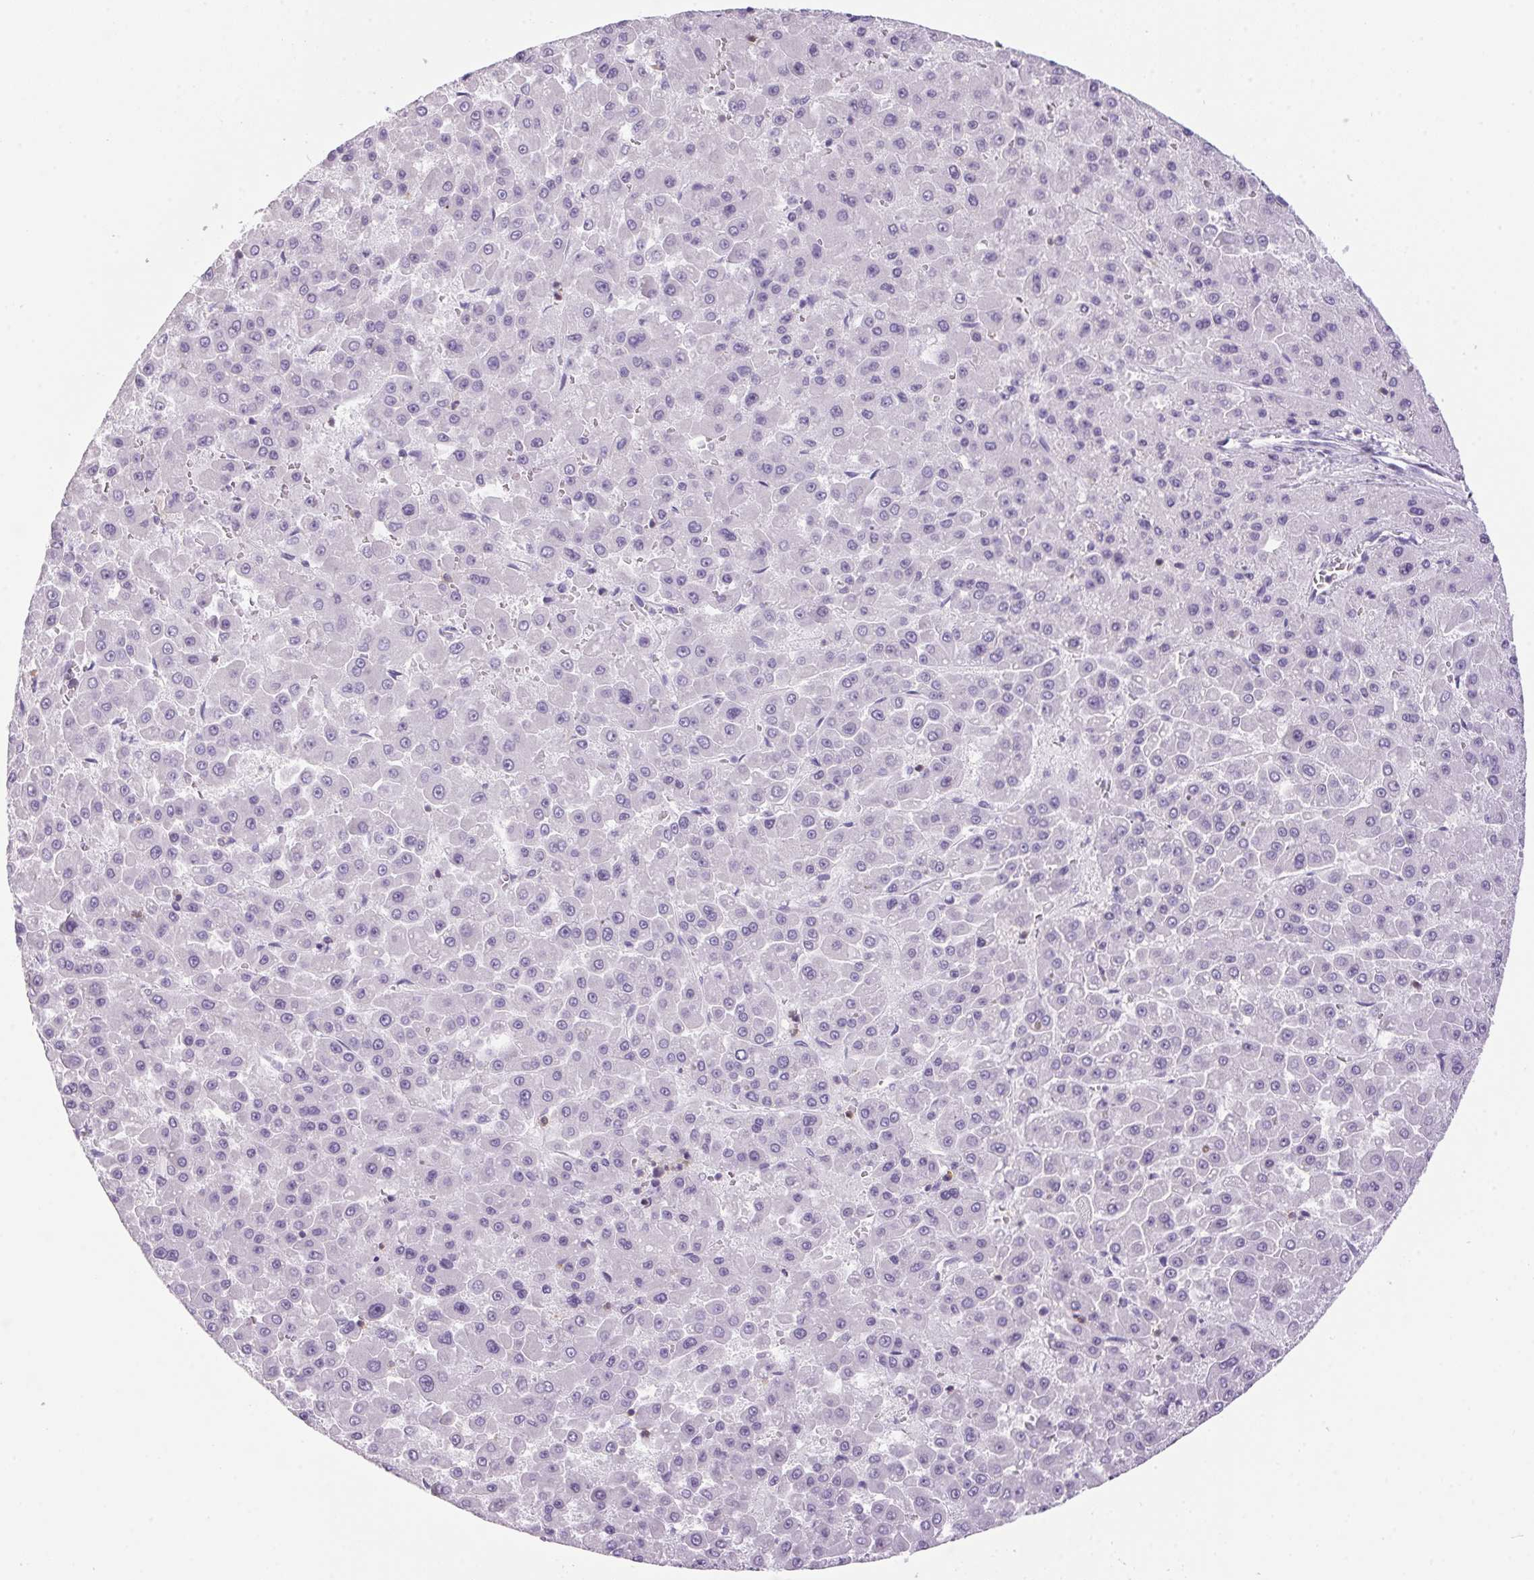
{"staining": {"intensity": "negative", "quantity": "none", "location": "none"}, "tissue": "liver cancer", "cell_type": "Tumor cells", "image_type": "cancer", "snomed": [{"axis": "morphology", "description": "Carcinoma, Hepatocellular, NOS"}, {"axis": "topography", "description": "Liver"}], "caption": "This histopathology image is of liver hepatocellular carcinoma stained with IHC to label a protein in brown with the nuclei are counter-stained blue. There is no staining in tumor cells.", "gene": "S100A2", "patient": {"sex": "male", "age": 78}}